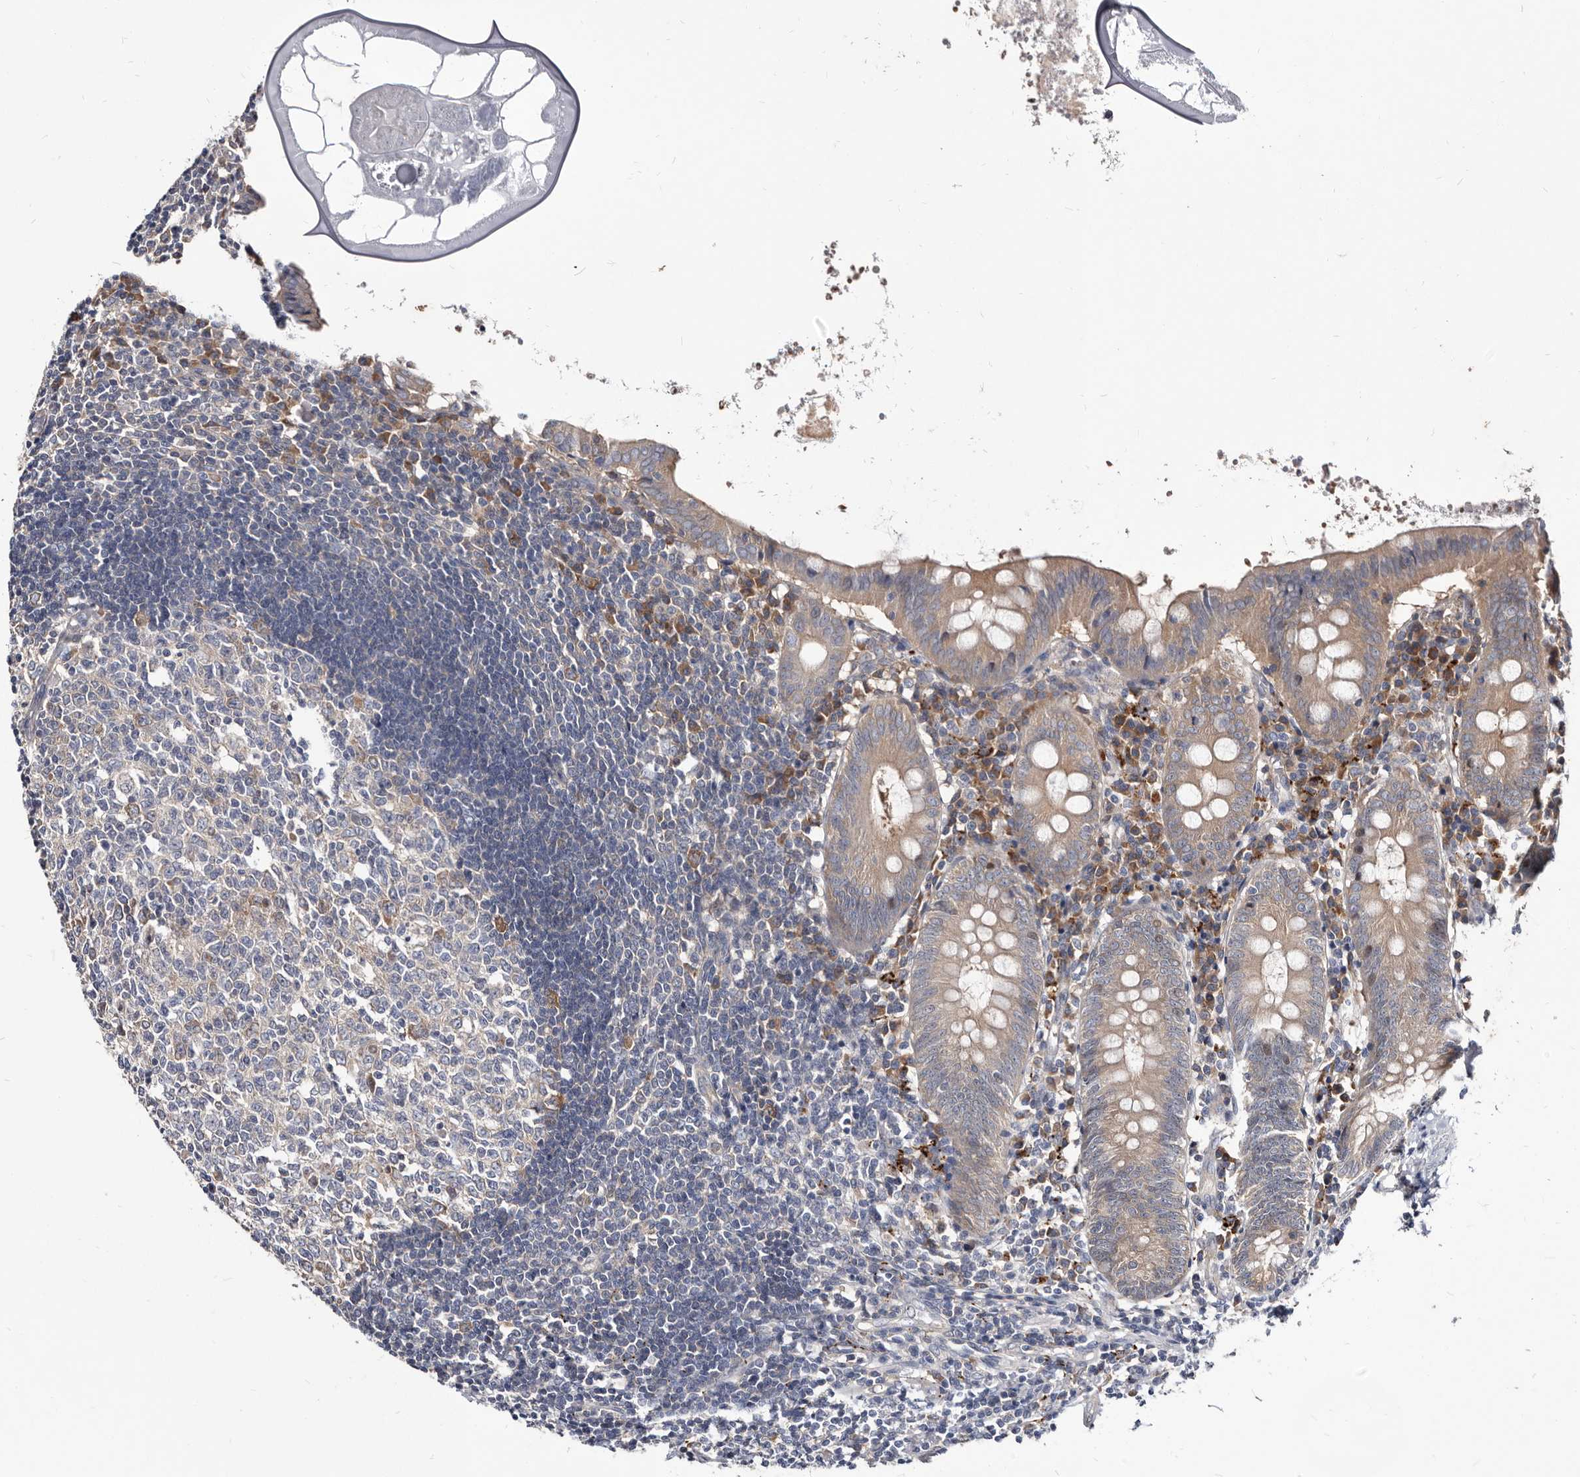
{"staining": {"intensity": "weak", "quantity": "25%-75%", "location": "cytoplasmic/membranous"}, "tissue": "appendix", "cell_type": "Glandular cells", "image_type": "normal", "snomed": [{"axis": "morphology", "description": "Normal tissue, NOS"}, {"axis": "topography", "description": "Appendix"}], "caption": "Benign appendix was stained to show a protein in brown. There is low levels of weak cytoplasmic/membranous positivity in about 25%-75% of glandular cells. Nuclei are stained in blue.", "gene": "ABCF2", "patient": {"sex": "female", "age": 54}}